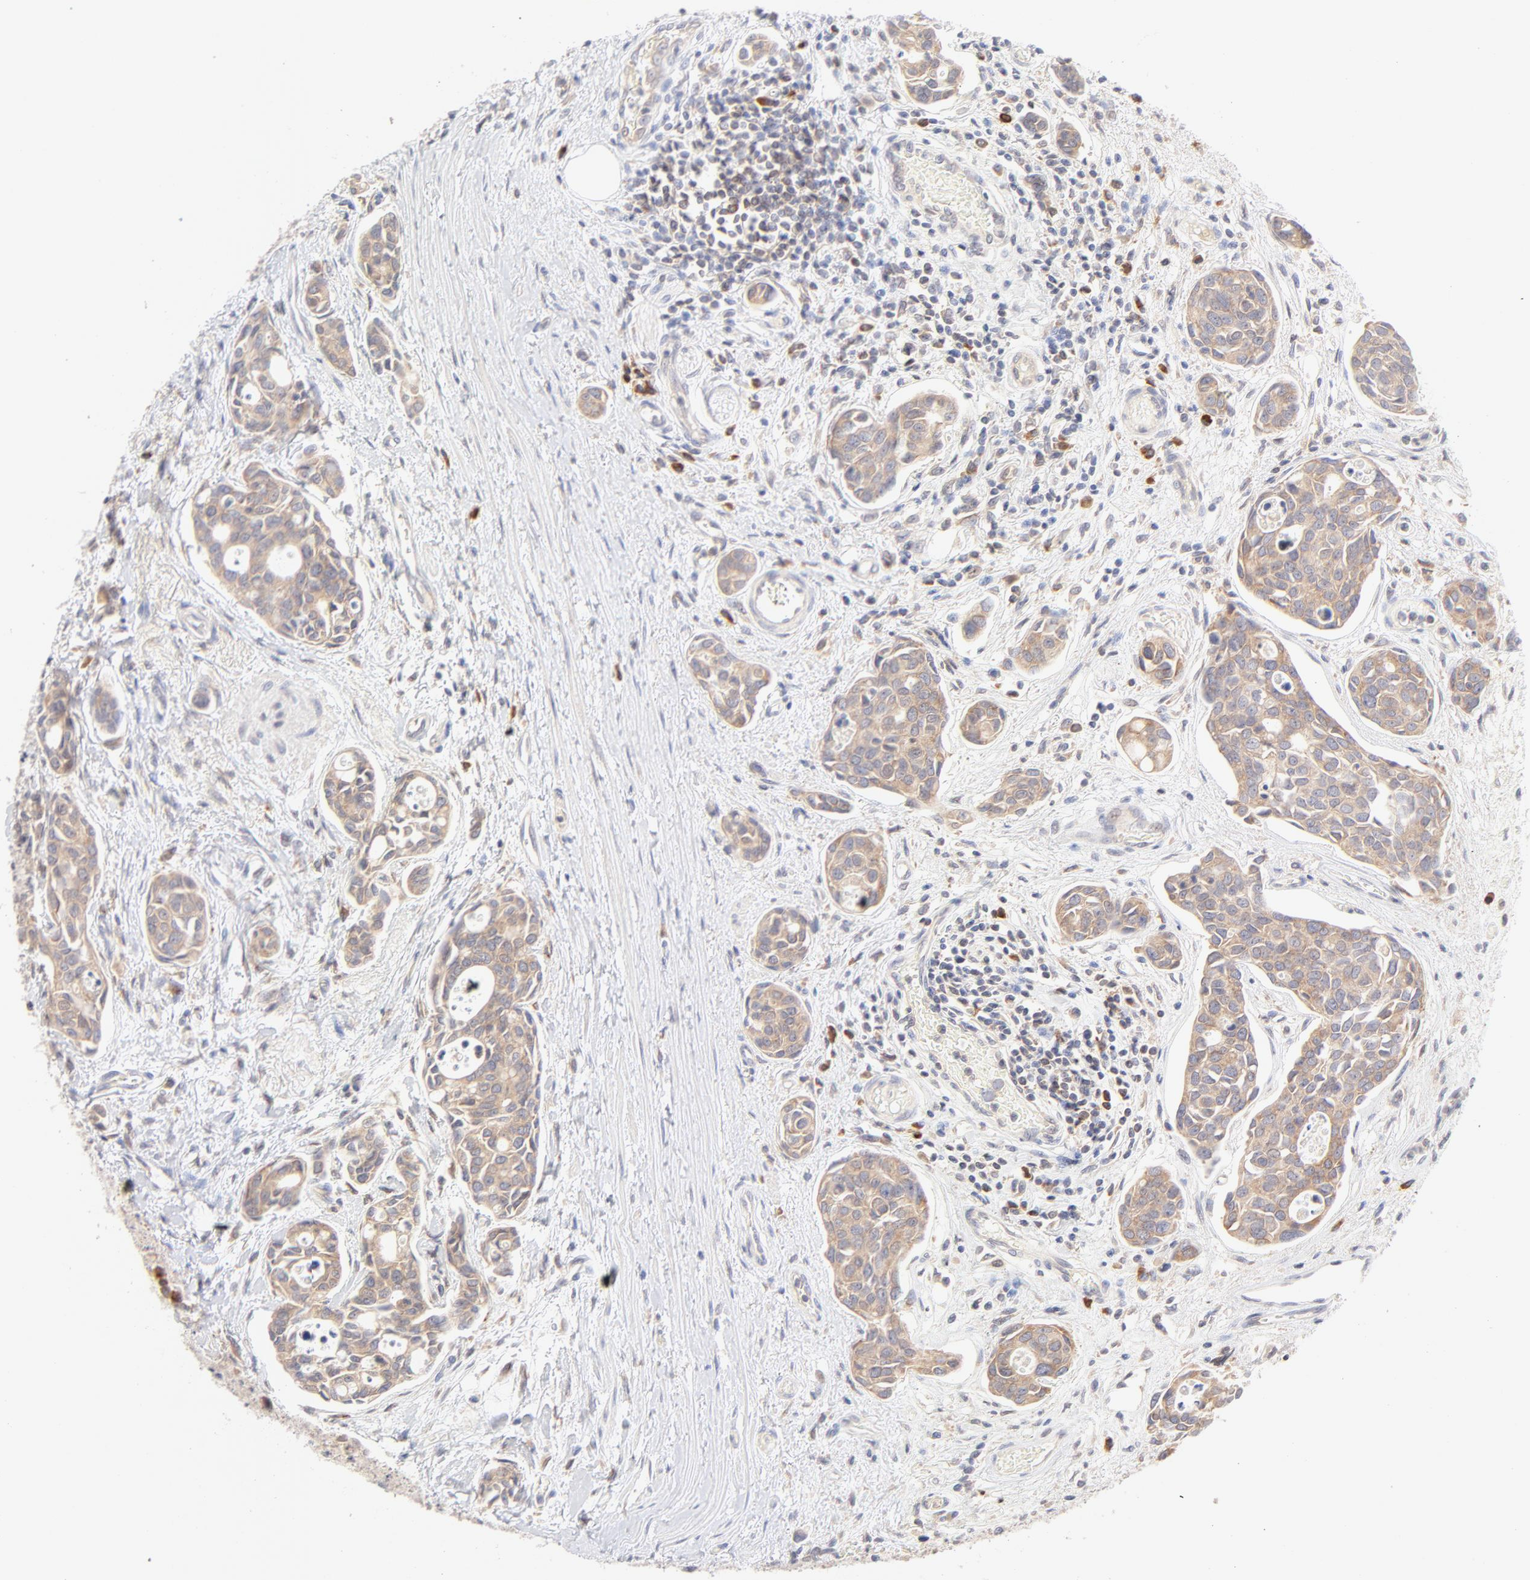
{"staining": {"intensity": "moderate", "quantity": ">75%", "location": "cytoplasmic/membranous"}, "tissue": "urothelial cancer", "cell_type": "Tumor cells", "image_type": "cancer", "snomed": [{"axis": "morphology", "description": "Urothelial carcinoma, High grade"}, {"axis": "topography", "description": "Urinary bladder"}], "caption": "High-grade urothelial carcinoma stained with a brown dye reveals moderate cytoplasmic/membranous positive expression in approximately >75% of tumor cells.", "gene": "RPS6KA1", "patient": {"sex": "male", "age": 78}}